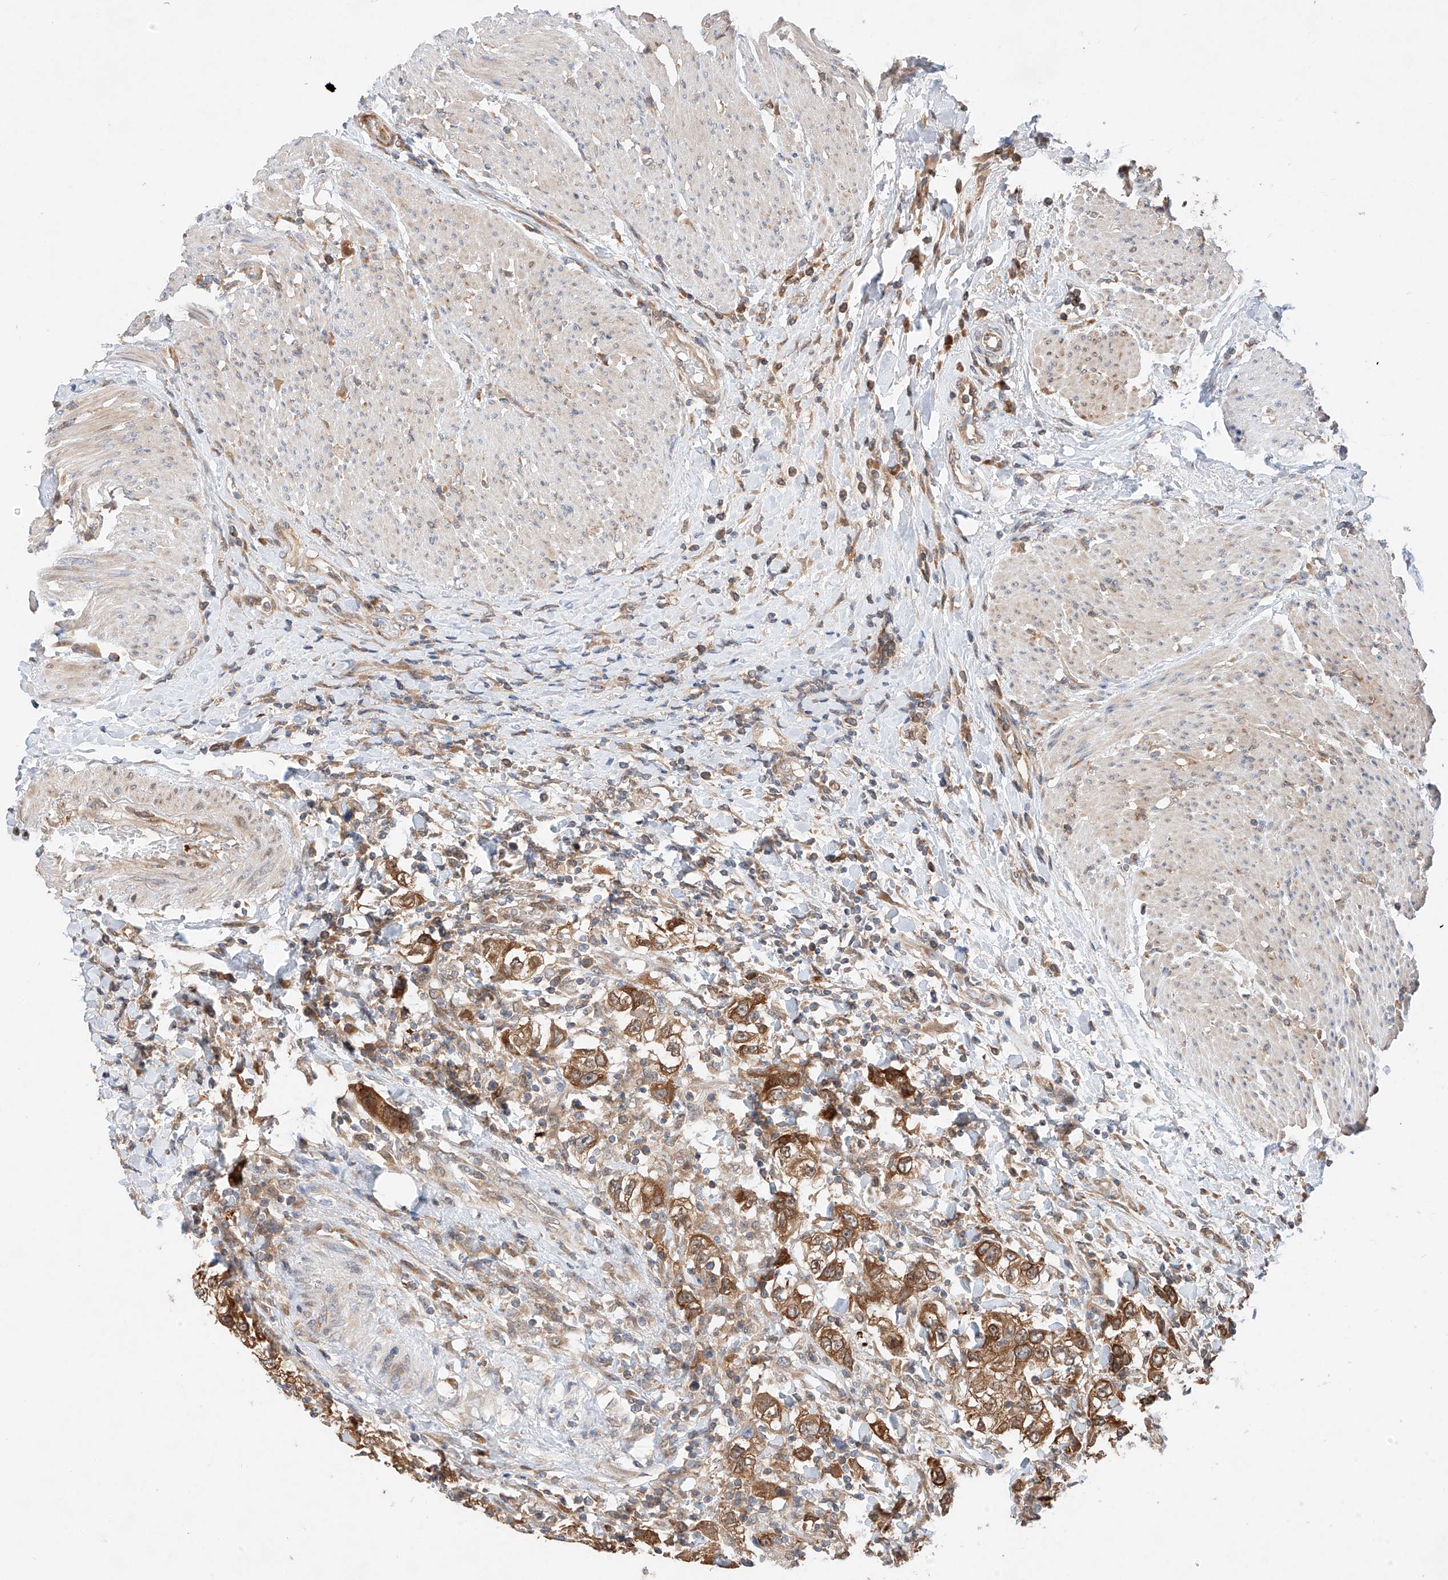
{"staining": {"intensity": "moderate", "quantity": ">75%", "location": "cytoplasmic/membranous"}, "tissue": "urothelial cancer", "cell_type": "Tumor cells", "image_type": "cancer", "snomed": [{"axis": "morphology", "description": "Urothelial carcinoma, High grade"}, {"axis": "topography", "description": "Urinary bladder"}], "caption": "Protein staining reveals moderate cytoplasmic/membranous staining in about >75% of tumor cells in urothelial carcinoma (high-grade). The protein of interest is stained brown, and the nuclei are stained in blue (DAB (3,3'-diaminobenzidine) IHC with brightfield microscopy, high magnification).", "gene": "RUSC1", "patient": {"sex": "female", "age": 80}}